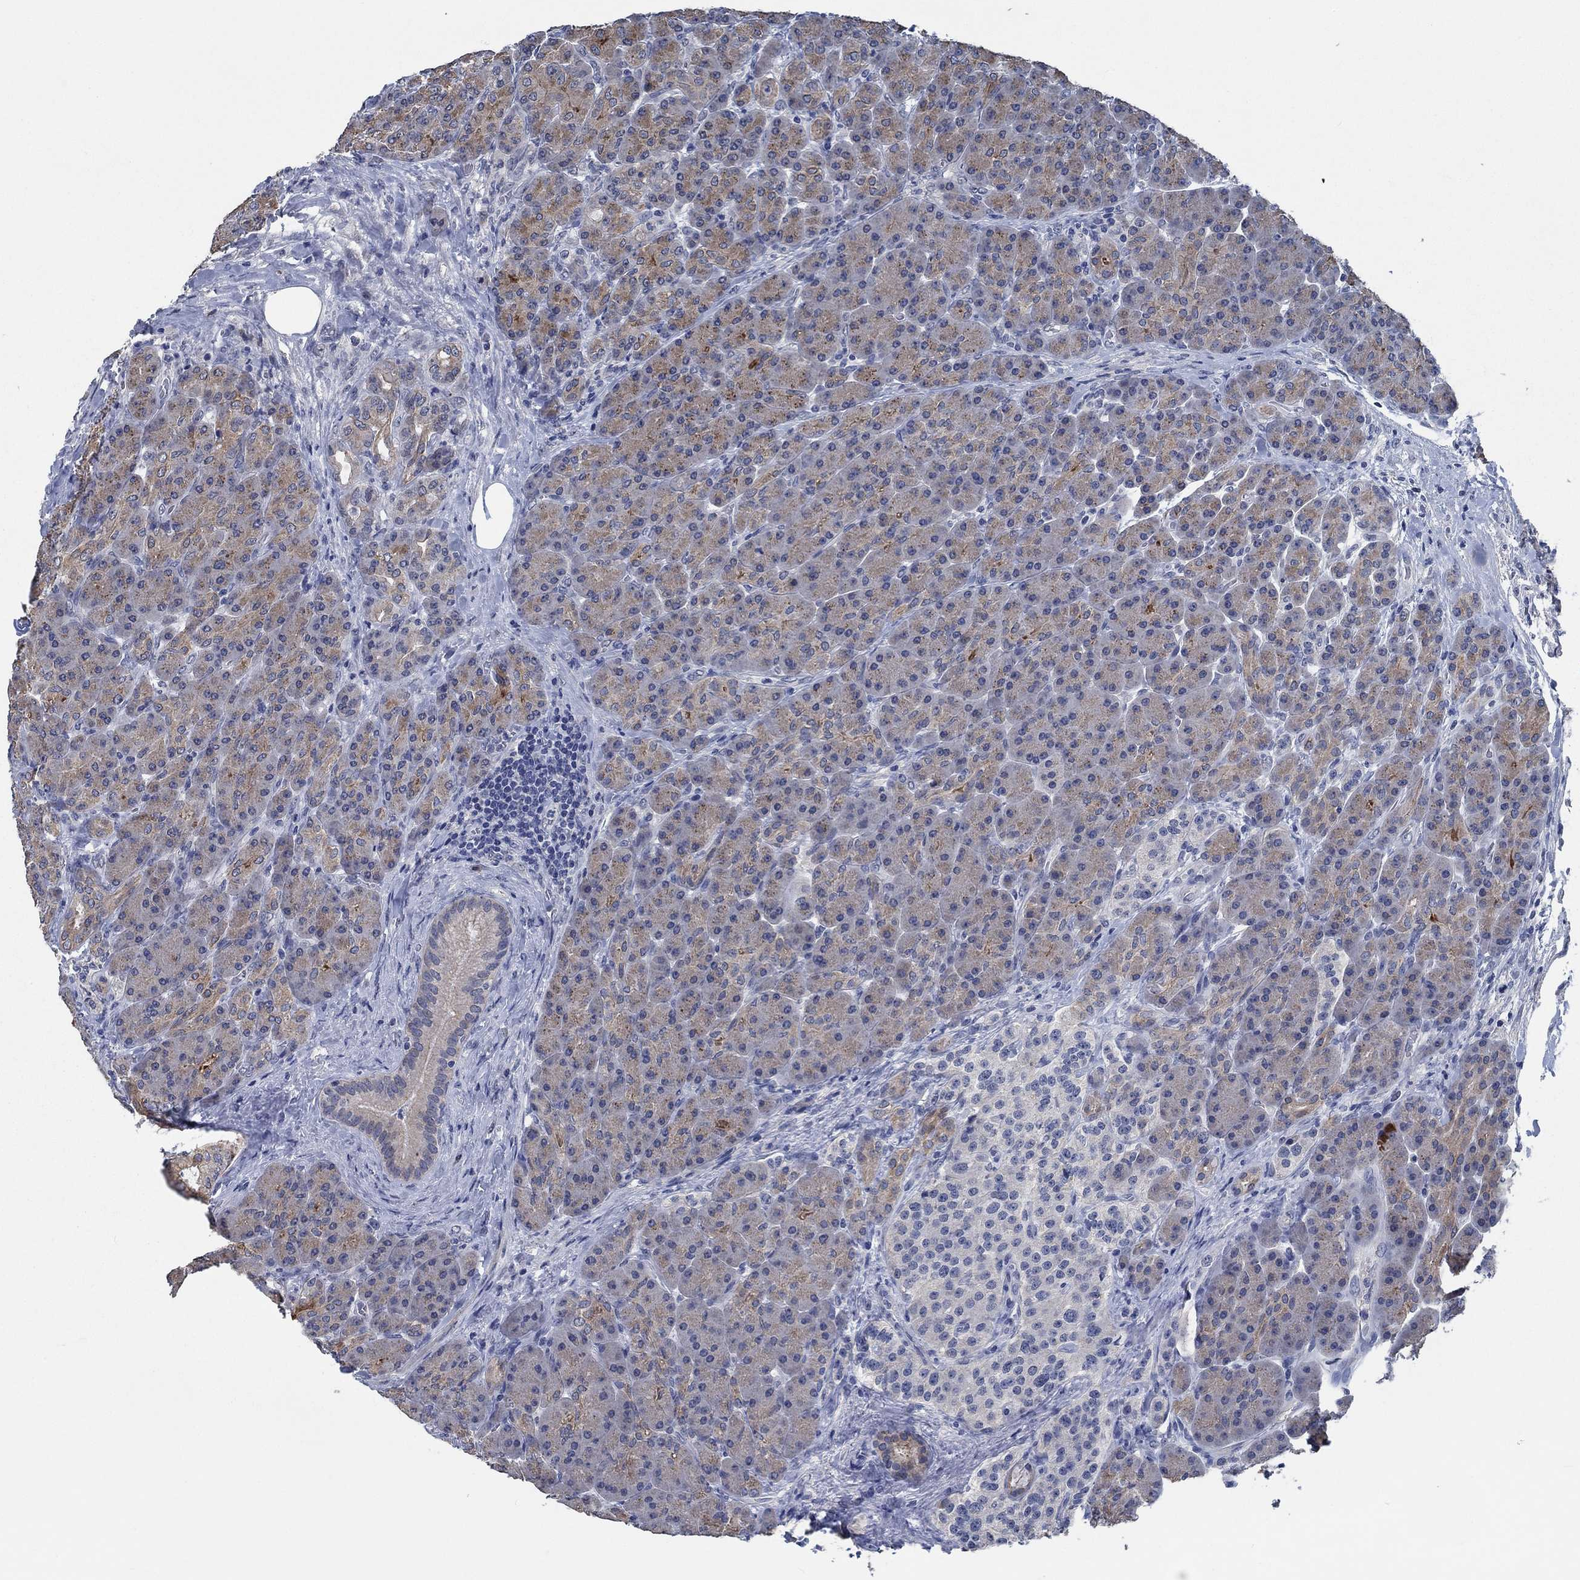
{"staining": {"intensity": "moderate", "quantity": "<25%", "location": "cytoplasmic/membranous"}, "tissue": "pancreas", "cell_type": "Exocrine glandular cells", "image_type": "normal", "snomed": [{"axis": "morphology", "description": "Normal tissue, NOS"}, {"axis": "topography", "description": "Pancreas"}], "caption": "The photomicrograph shows immunohistochemical staining of unremarkable pancreas. There is moderate cytoplasmic/membranous positivity is seen in about <25% of exocrine glandular cells. (Stains: DAB in brown, nuclei in blue, Microscopy: brightfield microscopy at high magnification).", "gene": "OBSCN", "patient": {"sex": "male", "age": 70}}